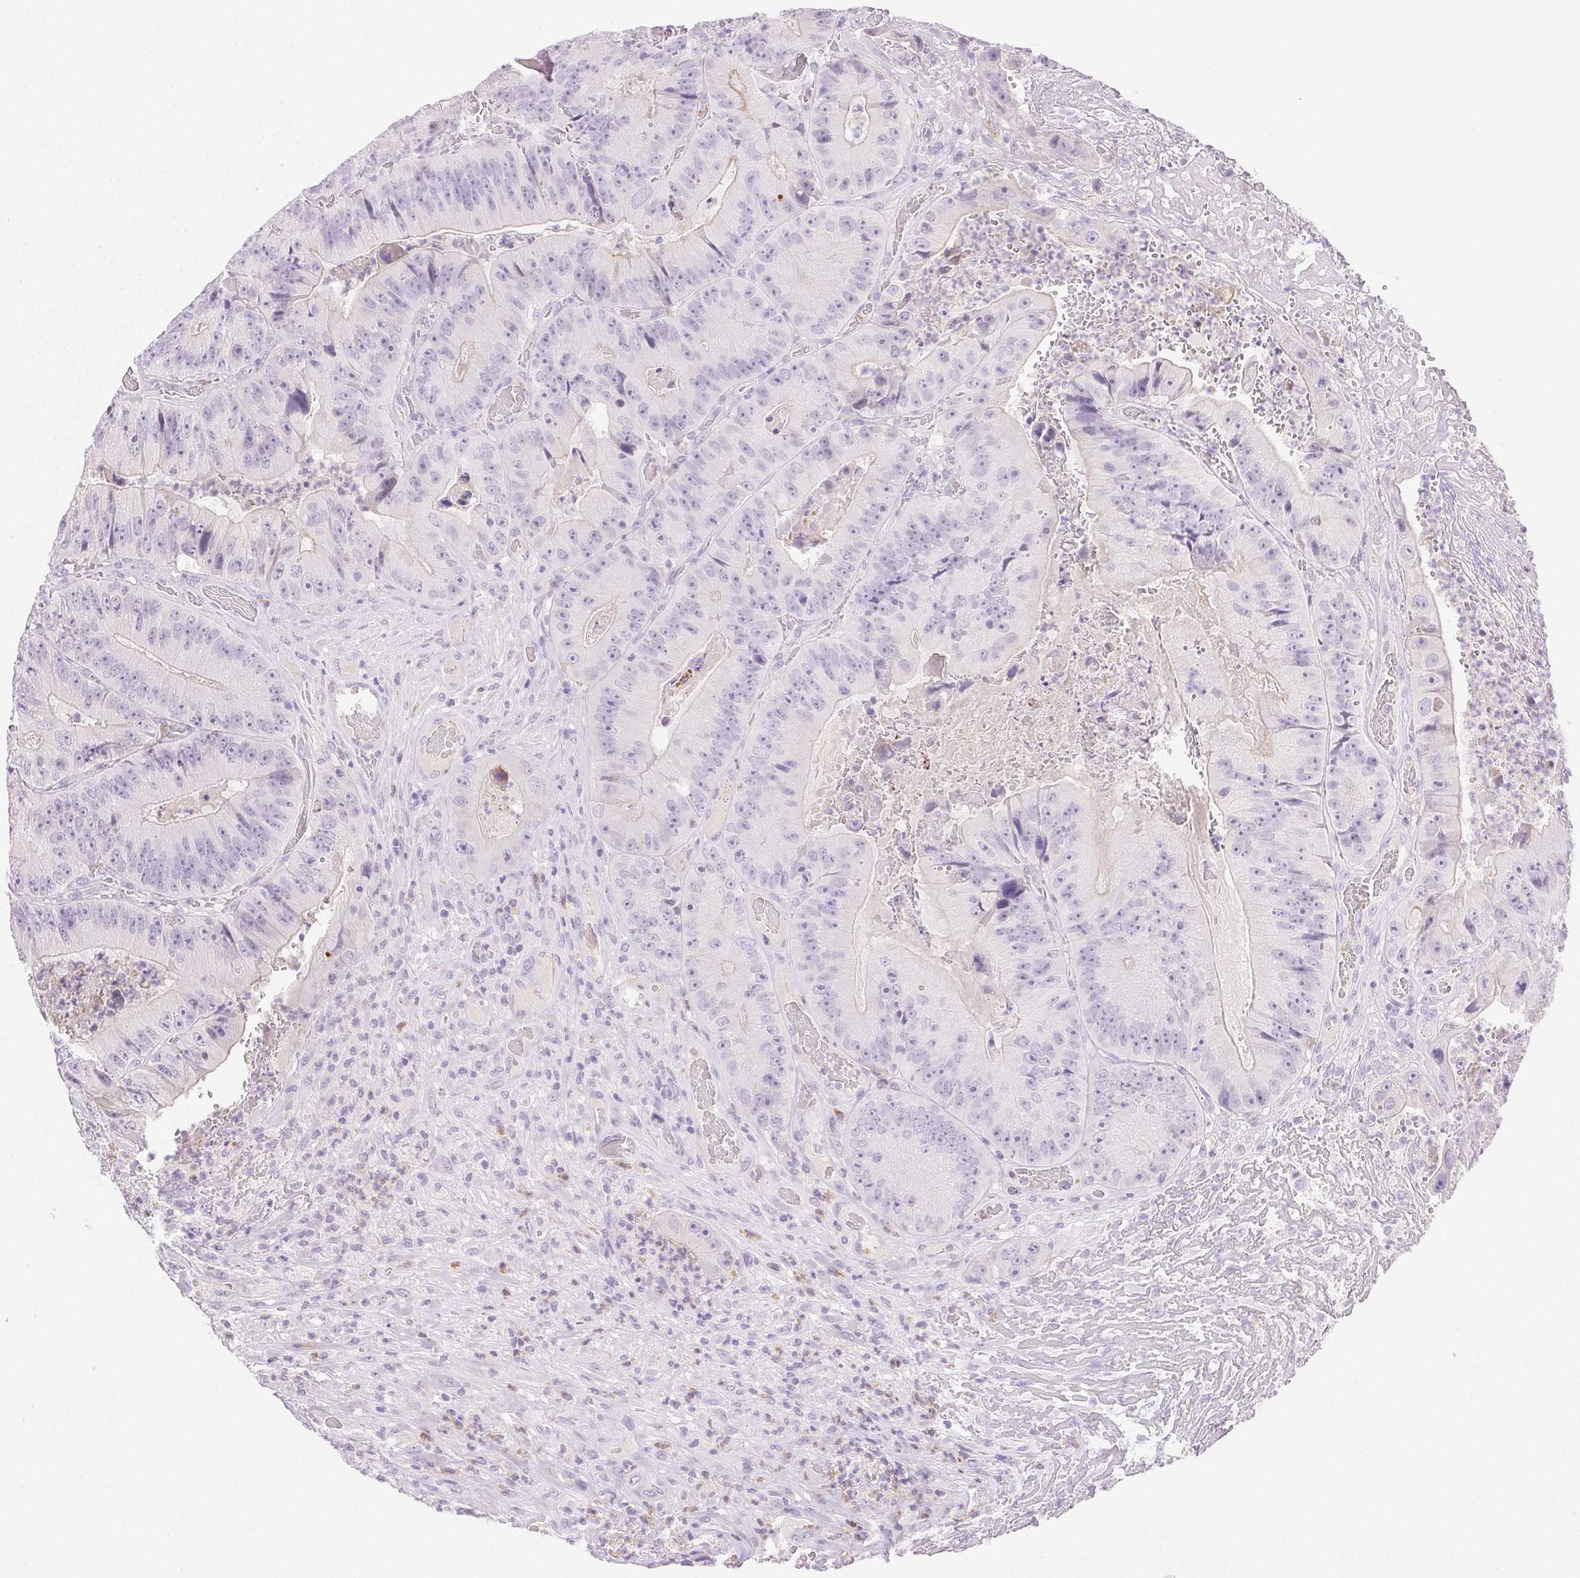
{"staining": {"intensity": "negative", "quantity": "none", "location": "none"}, "tissue": "colorectal cancer", "cell_type": "Tumor cells", "image_type": "cancer", "snomed": [{"axis": "morphology", "description": "Adenocarcinoma, NOS"}, {"axis": "topography", "description": "Colon"}], "caption": "Image shows no significant protein staining in tumor cells of colorectal cancer.", "gene": "EMX2", "patient": {"sex": "female", "age": 86}}